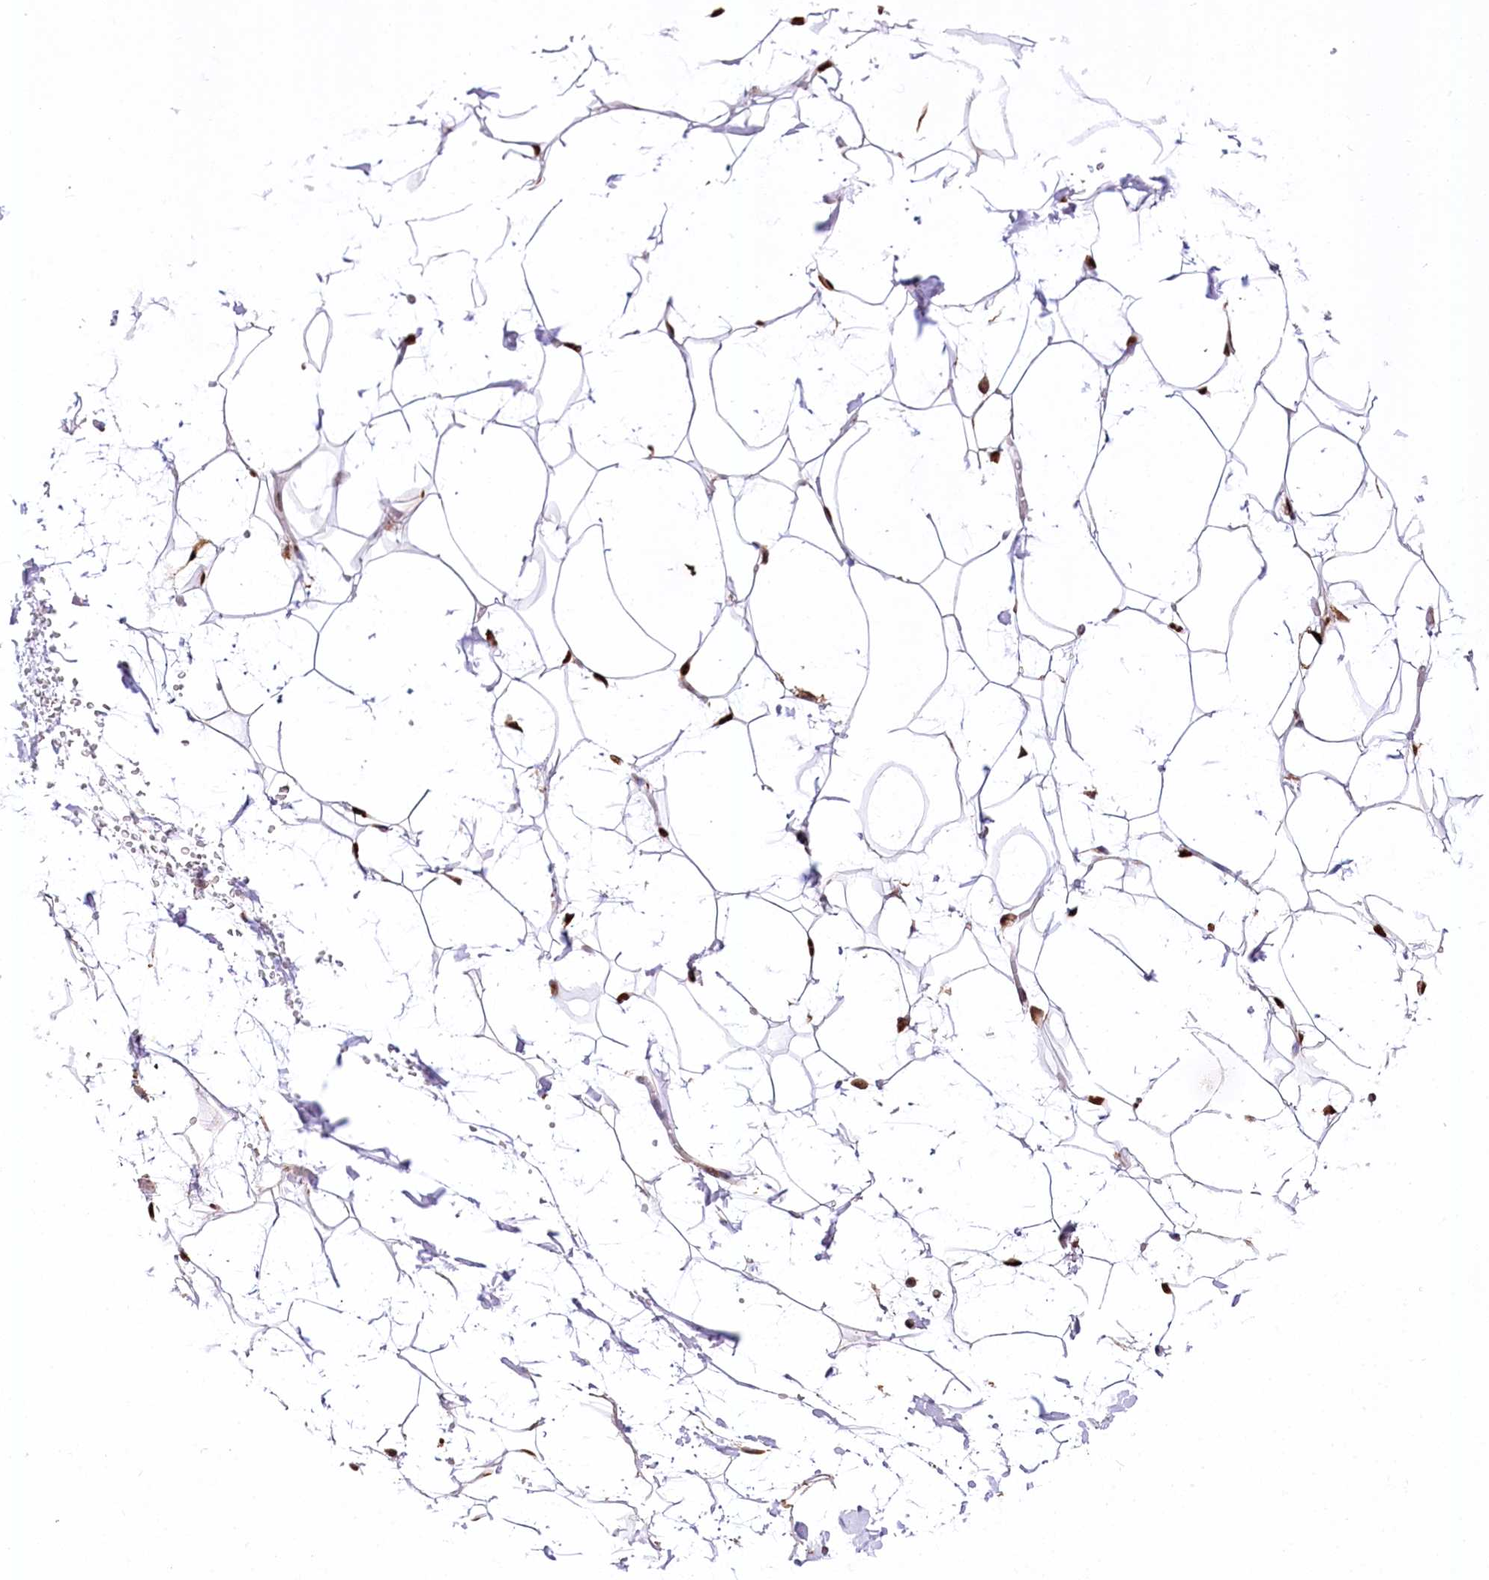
{"staining": {"intensity": "strong", "quantity": ">75%", "location": "nuclear"}, "tissue": "adipose tissue", "cell_type": "Adipocytes", "image_type": "normal", "snomed": [{"axis": "morphology", "description": "Normal tissue, NOS"}, {"axis": "topography", "description": "Breast"}], "caption": "Adipocytes display strong nuclear staining in approximately >75% of cells in normal adipose tissue. (DAB (3,3'-diaminobenzidine) IHC with brightfield microscopy, high magnification).", "gene": "PTMS", "patient": {"sex": "female", "age": 26}}